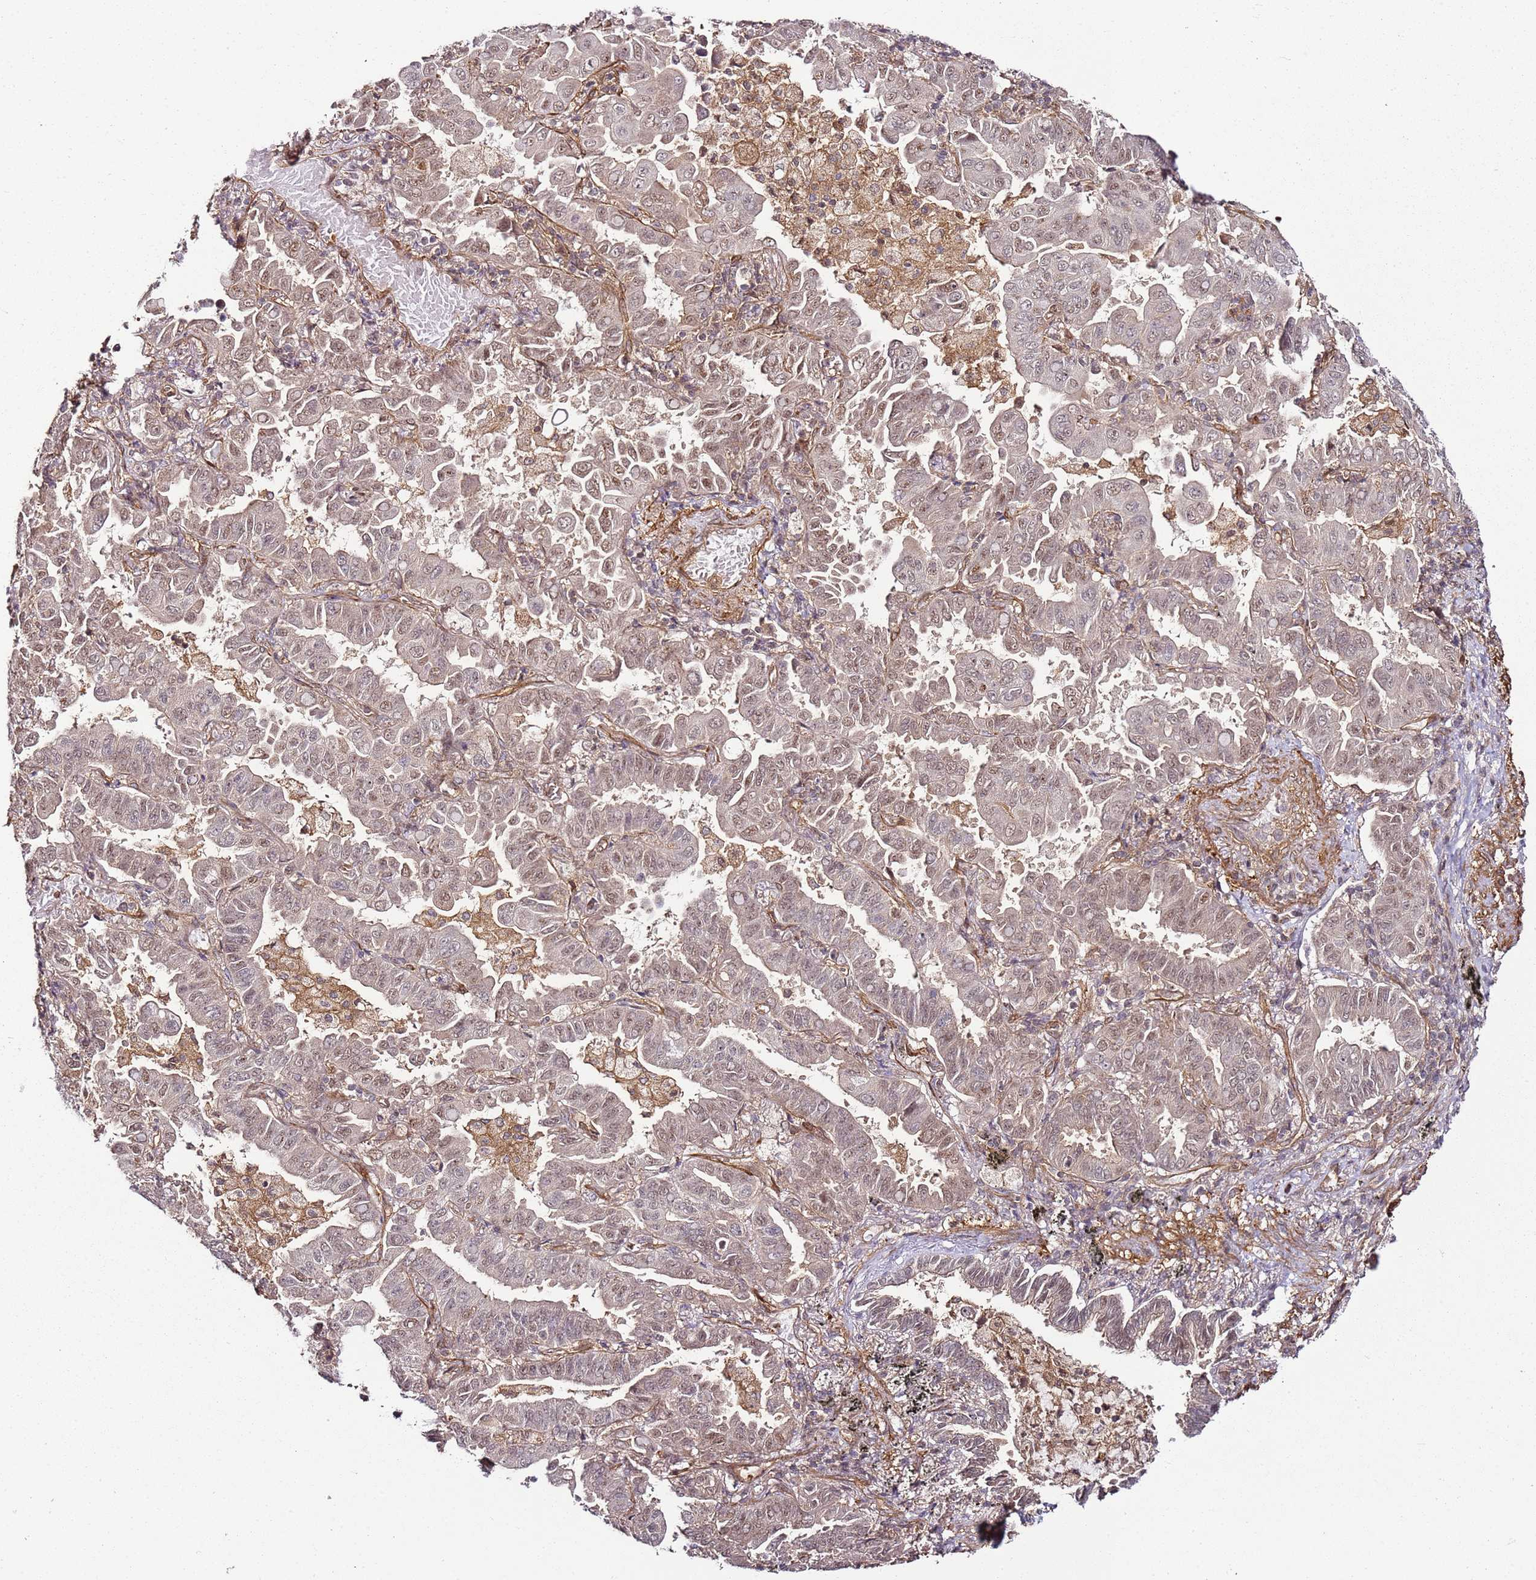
{"staining": {"intensity": "weak", "quantity": ">75%", "location": "cytoplasmic/membranous,nuclear"}, "tissue": "lung cancer", "cell_type": "Tumor cells", "image_type": "cancer", "snomed": [{"axis": "morphology", "description": "Adenocarcinoma, NOS"}, {"axis": "topography", "description": "Lung"}], "caption": "This is a photomicrograph of IHC staining of lung cancer, which shows weak expression in the cytoplasmic/membranous and nuclear of tumor cells.", "gene": "CCNYL1", "patient": {"sex": "male", "age": 64}}